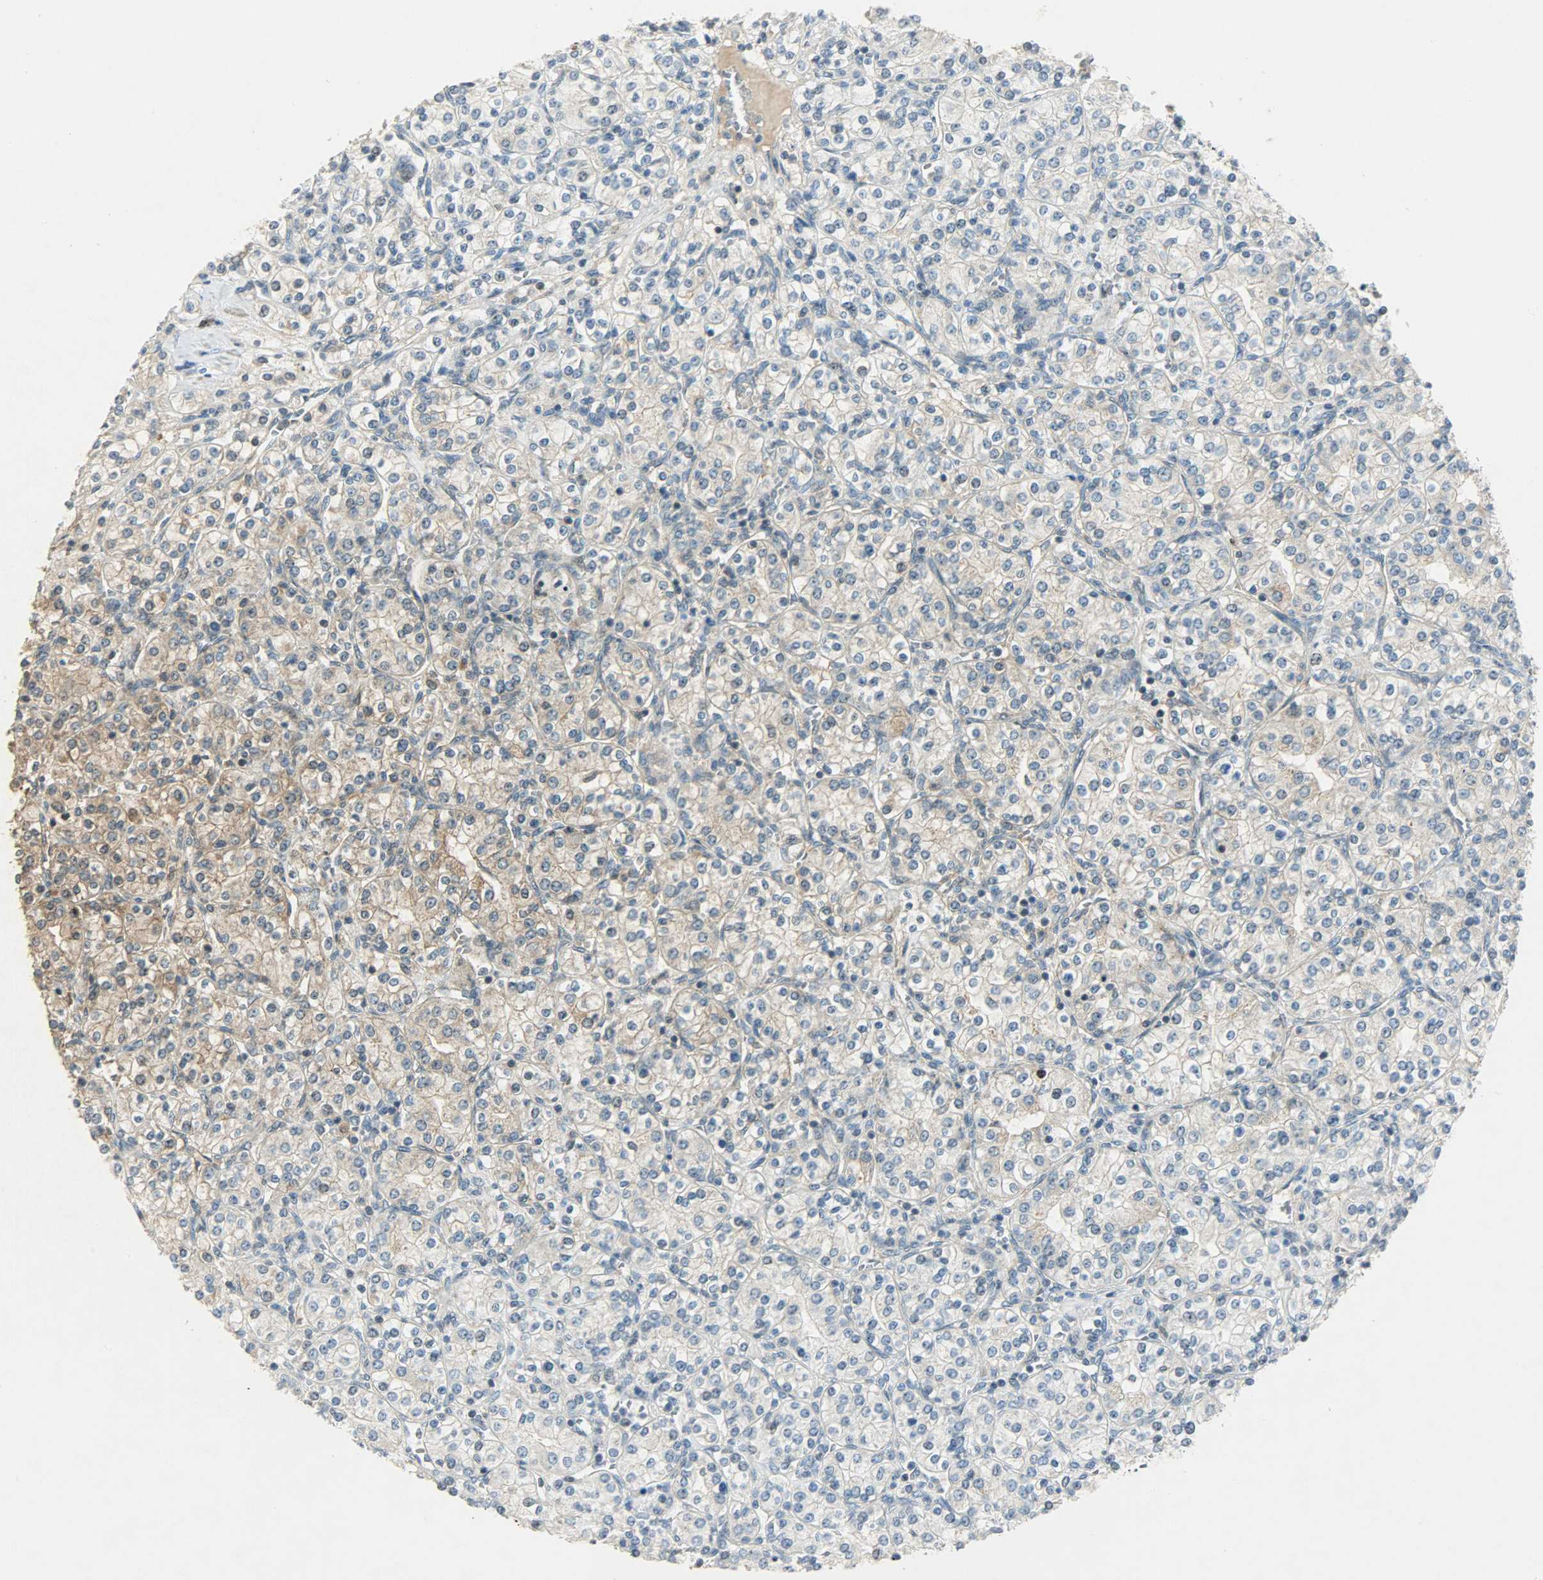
{"staining": {"intensity": "weak", "quantity": "<25%", "location": "cytoplasmic/membranous"}, "tissue": "renal cancer", "cell_type": "Tumor cells", "image_type": "cancer", "snomed": [{"axis": "morphology", "description": "Adenocarcinoma, NOS"}, {"axis": "topography", "description": "Kidney"}], "caption": "This is a photomicrograph of immunohistochemistry staining of adenocarcinoma (renal), which shows no expression in tumor cells.", "gene": "AURKB", "patient": {"sex": "male", "age": 77}}